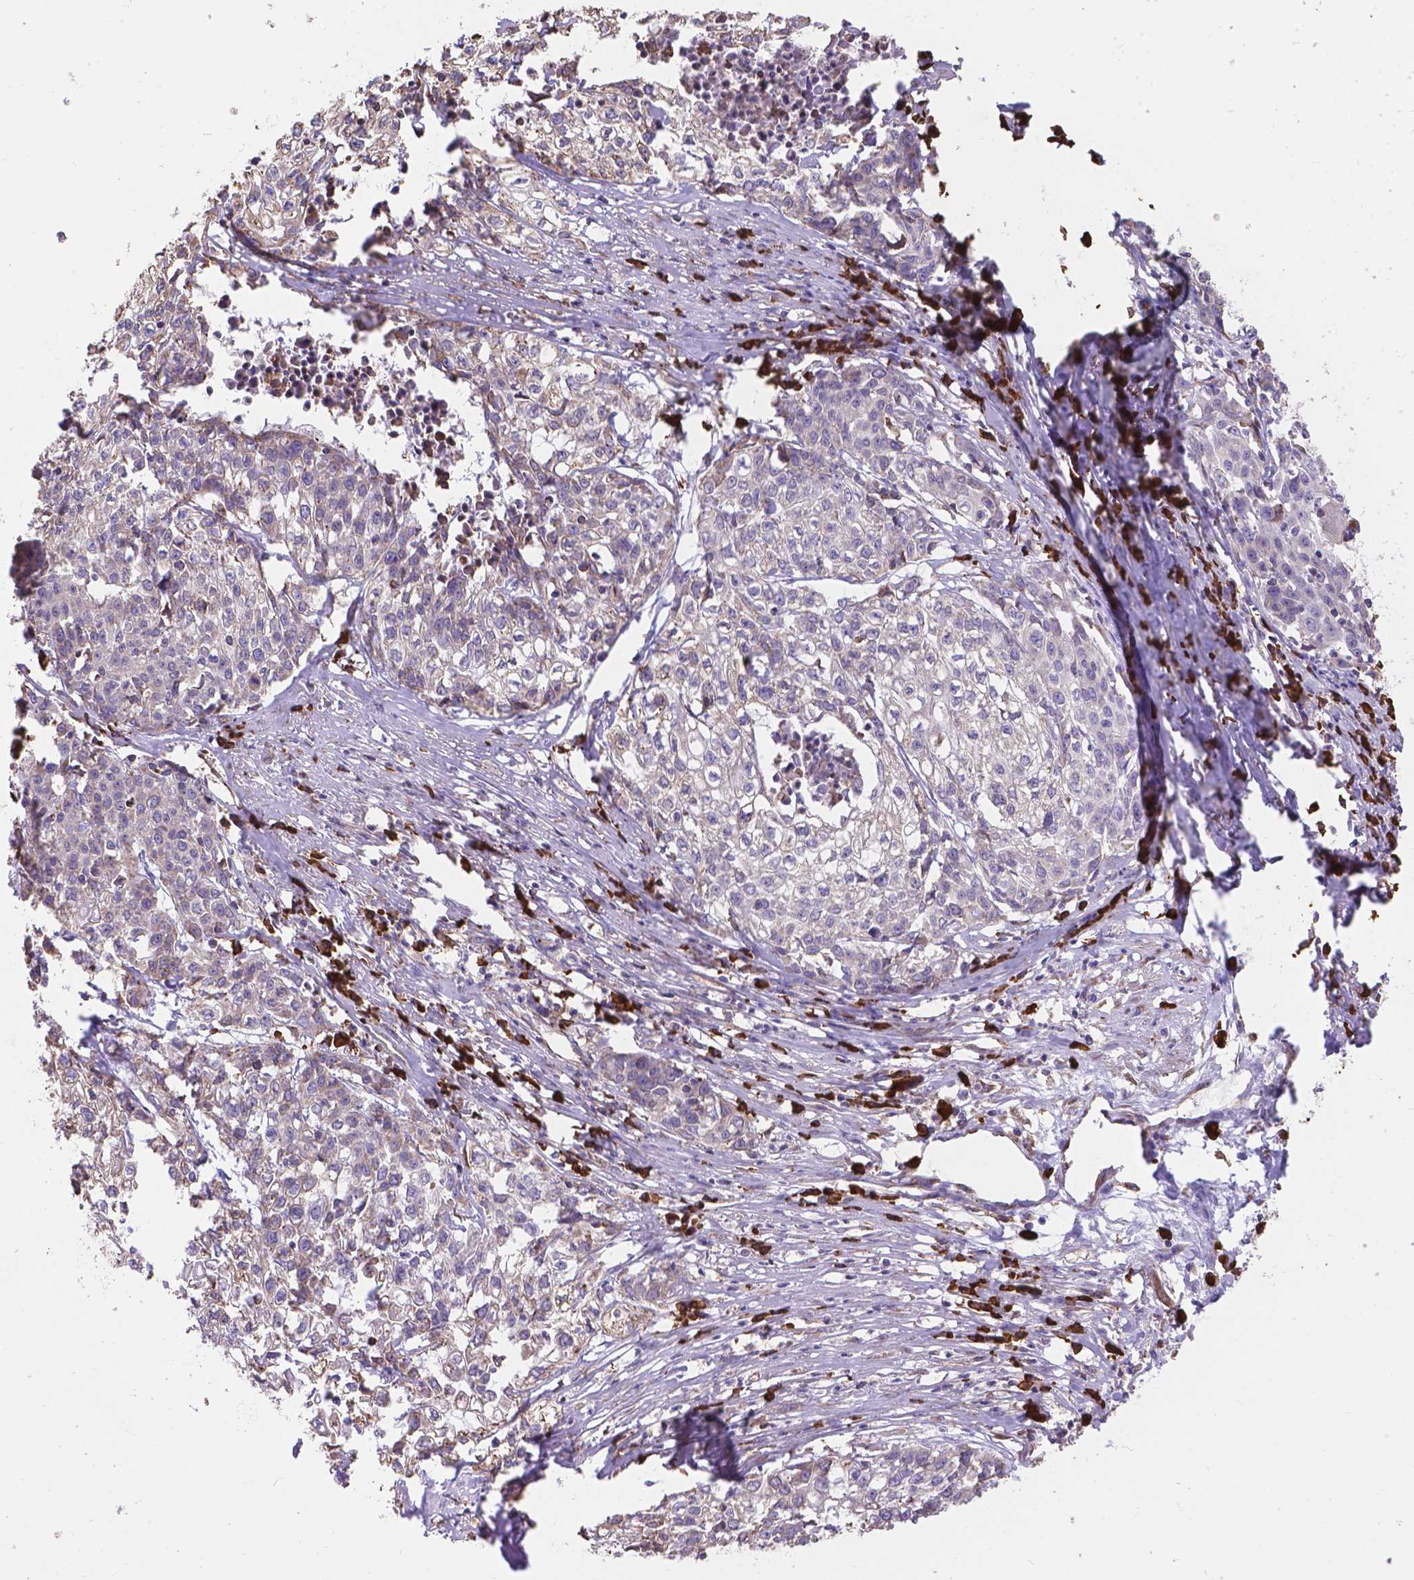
{"staining": {"intensity": "negative", "quantity": "none", "location": "none"}, "tissue": "cervical cancer", "cell_type": "Tumor cells", "image_type": "cancer", "snomed": [{"axis": "morphology", "description": "Squamous cell carcinoma, NOS"}, {"axis": "topography", "description": "Cervix"}], "caption": "A histopathology image of cervical squamous cell carcinoma stained for a protein exhibits no brown staining in tumor cells.", "gene": "IPO11", "patient": {"sex": "female", "age": 39}}